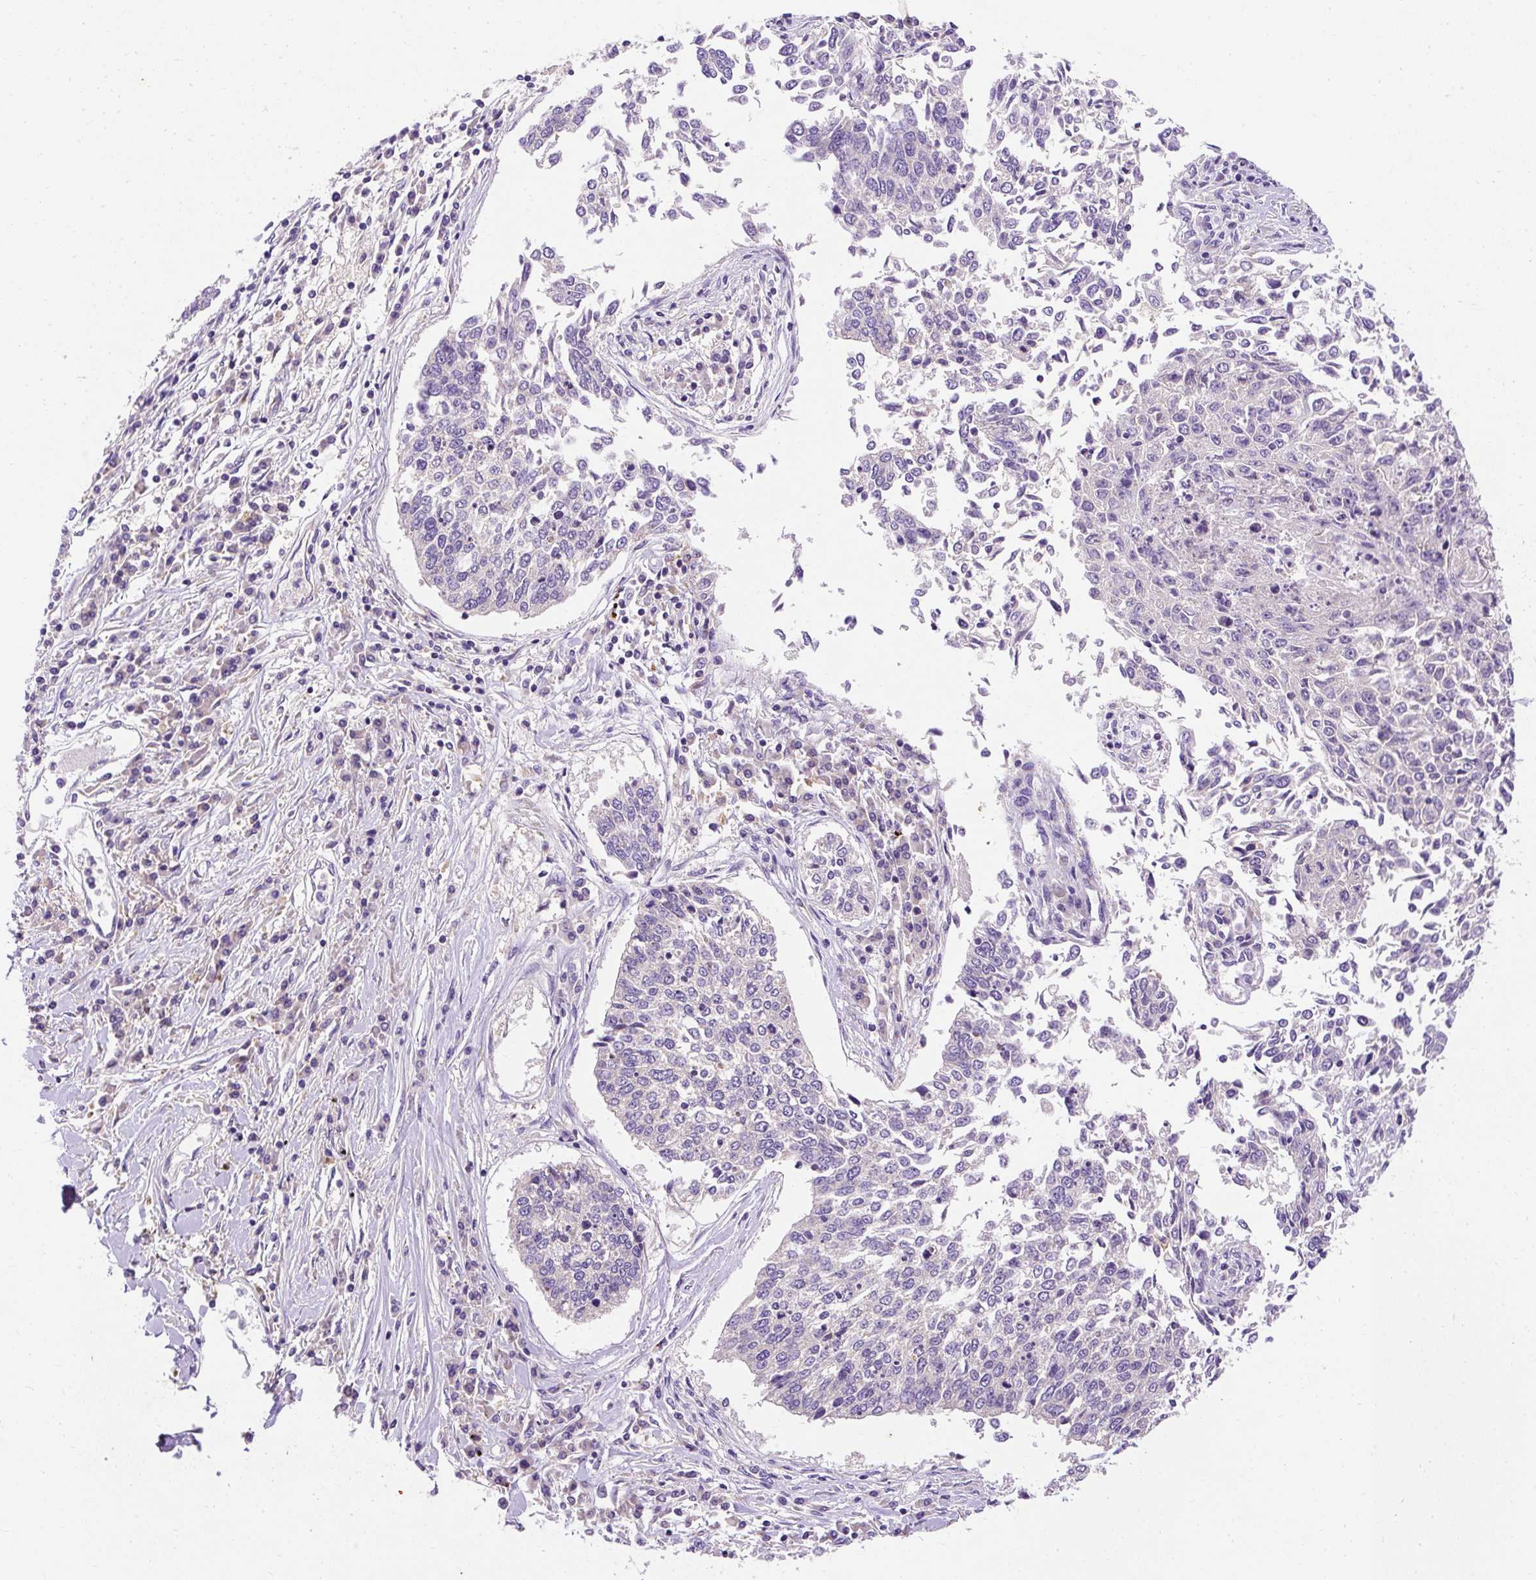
{"staining": {"intensity": "negative", "quantity": "none", "location": "none"}, "tissue": "lung cancer", "cell_type": "Tumor cells", "image_type": "cancer", "snomed": [{"axis": "morphology", "description": "Normal tissue, NOS"}, {"axis": "morphology", "description": "Squamous cell carcinoma, NOS"}, {"axis": "topography", "description": "Cartilage tissue"}, {"axis": "topography", "description": "Bronchus"}, {"axis": "topography", "description": "Lung"}, {"axis": "topography", "description": "Peripheral nerve tissue"}], "caption": "Tumor cells show no significant staining in squamous cell carcinoma (lung).", "gene": "OR4K15", "patient": {"sex": "female", "age": 49}}